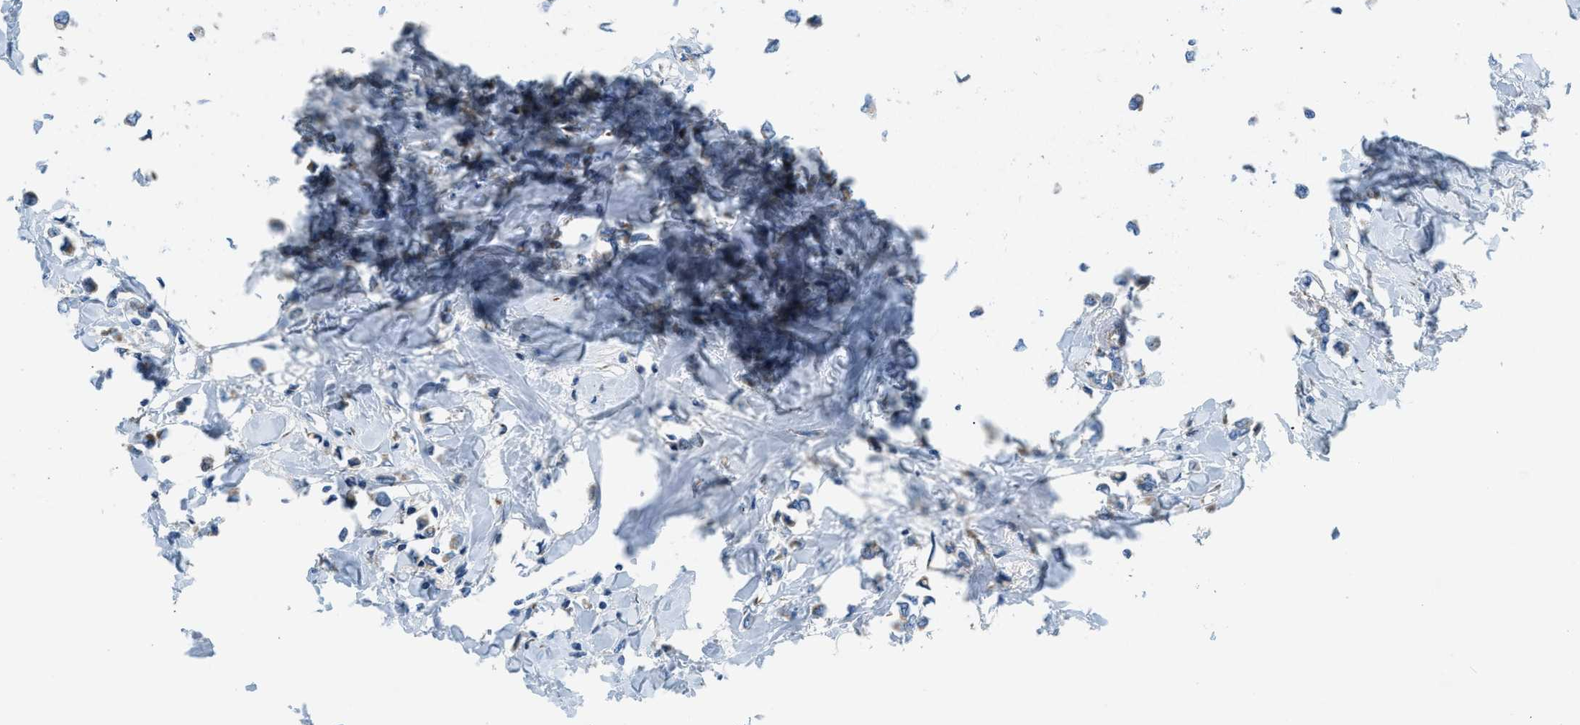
{"staining": {"intensity": "weak", "quantity": "25%-75%", "location": "cytoplasmic/membranous"}, "tissue": "breast cancer", "cell_type": "Tumor cells", "image_type": "cancer", "snomed": [{"axis": "morphology", "description": "Lobular carcinoma"}, {"axis": "topography", "description": "Breast"}], "caption": "An immunohistochemistry image of tumor tissue is shown. Protein staining in brown shows weak cytoplasmic/membranous positivity in lobular carcinoma (breast) within tumor cells.", "gene": "ACADVL", "patient": {"sex": "female", "age": 51}}